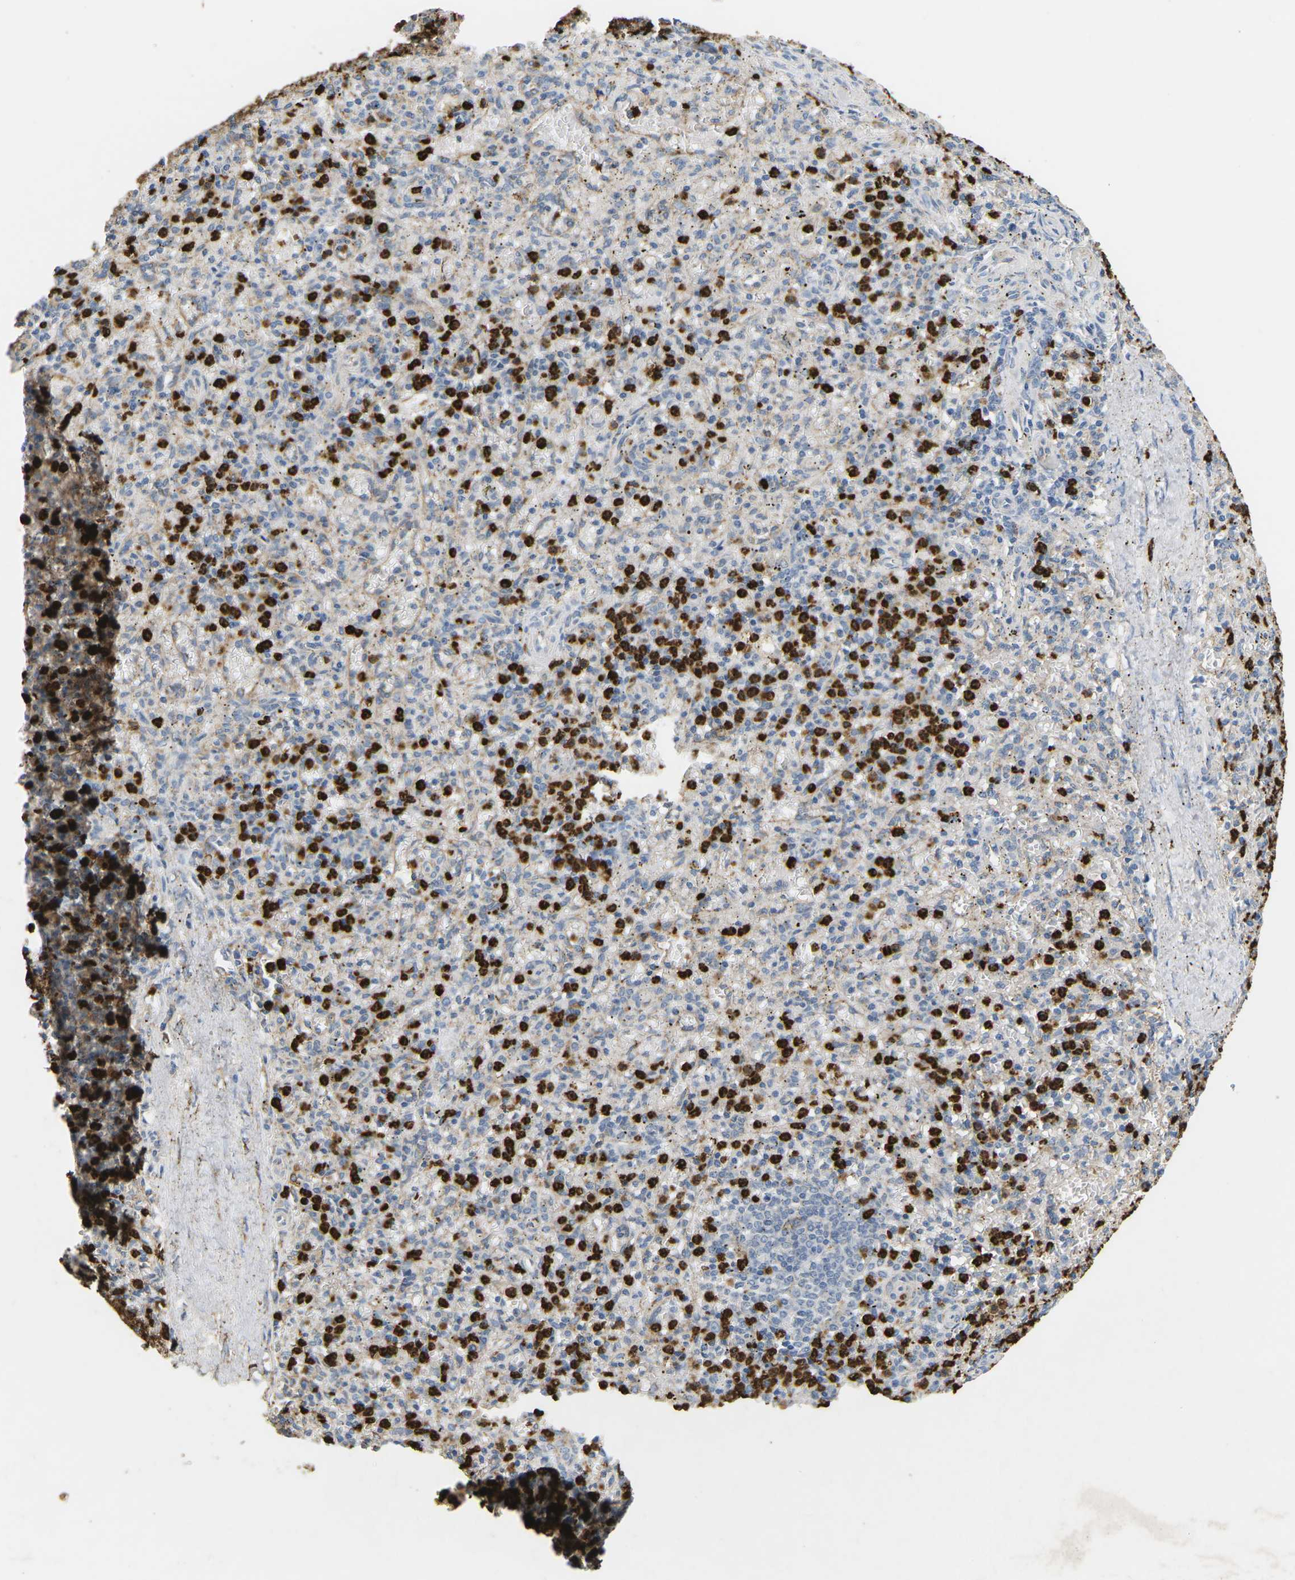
{"staining": {"intensity": "strong", "quantity": "25%-75%", "location": "cytoplasmic/membranous"}, "tissue": "spleen", "cell_type": "Cells in red pulp", "image_type": "normal", "snomed": [{"axis": "morphology", "description": "Normal tissue, NOS"}, {"axis": "topography", "description": "Spleen"}], "caption": "Brown immunohistochemical staining in unremarkable human spleen displays strong cytoplasmic/membranous positivity in about 25%-75% of cells in red pulp. (Brightfield microscopy of DAB IHC at high magnification).", "gene": "ADM", "patient": {"sex": "male", "age": 72}}